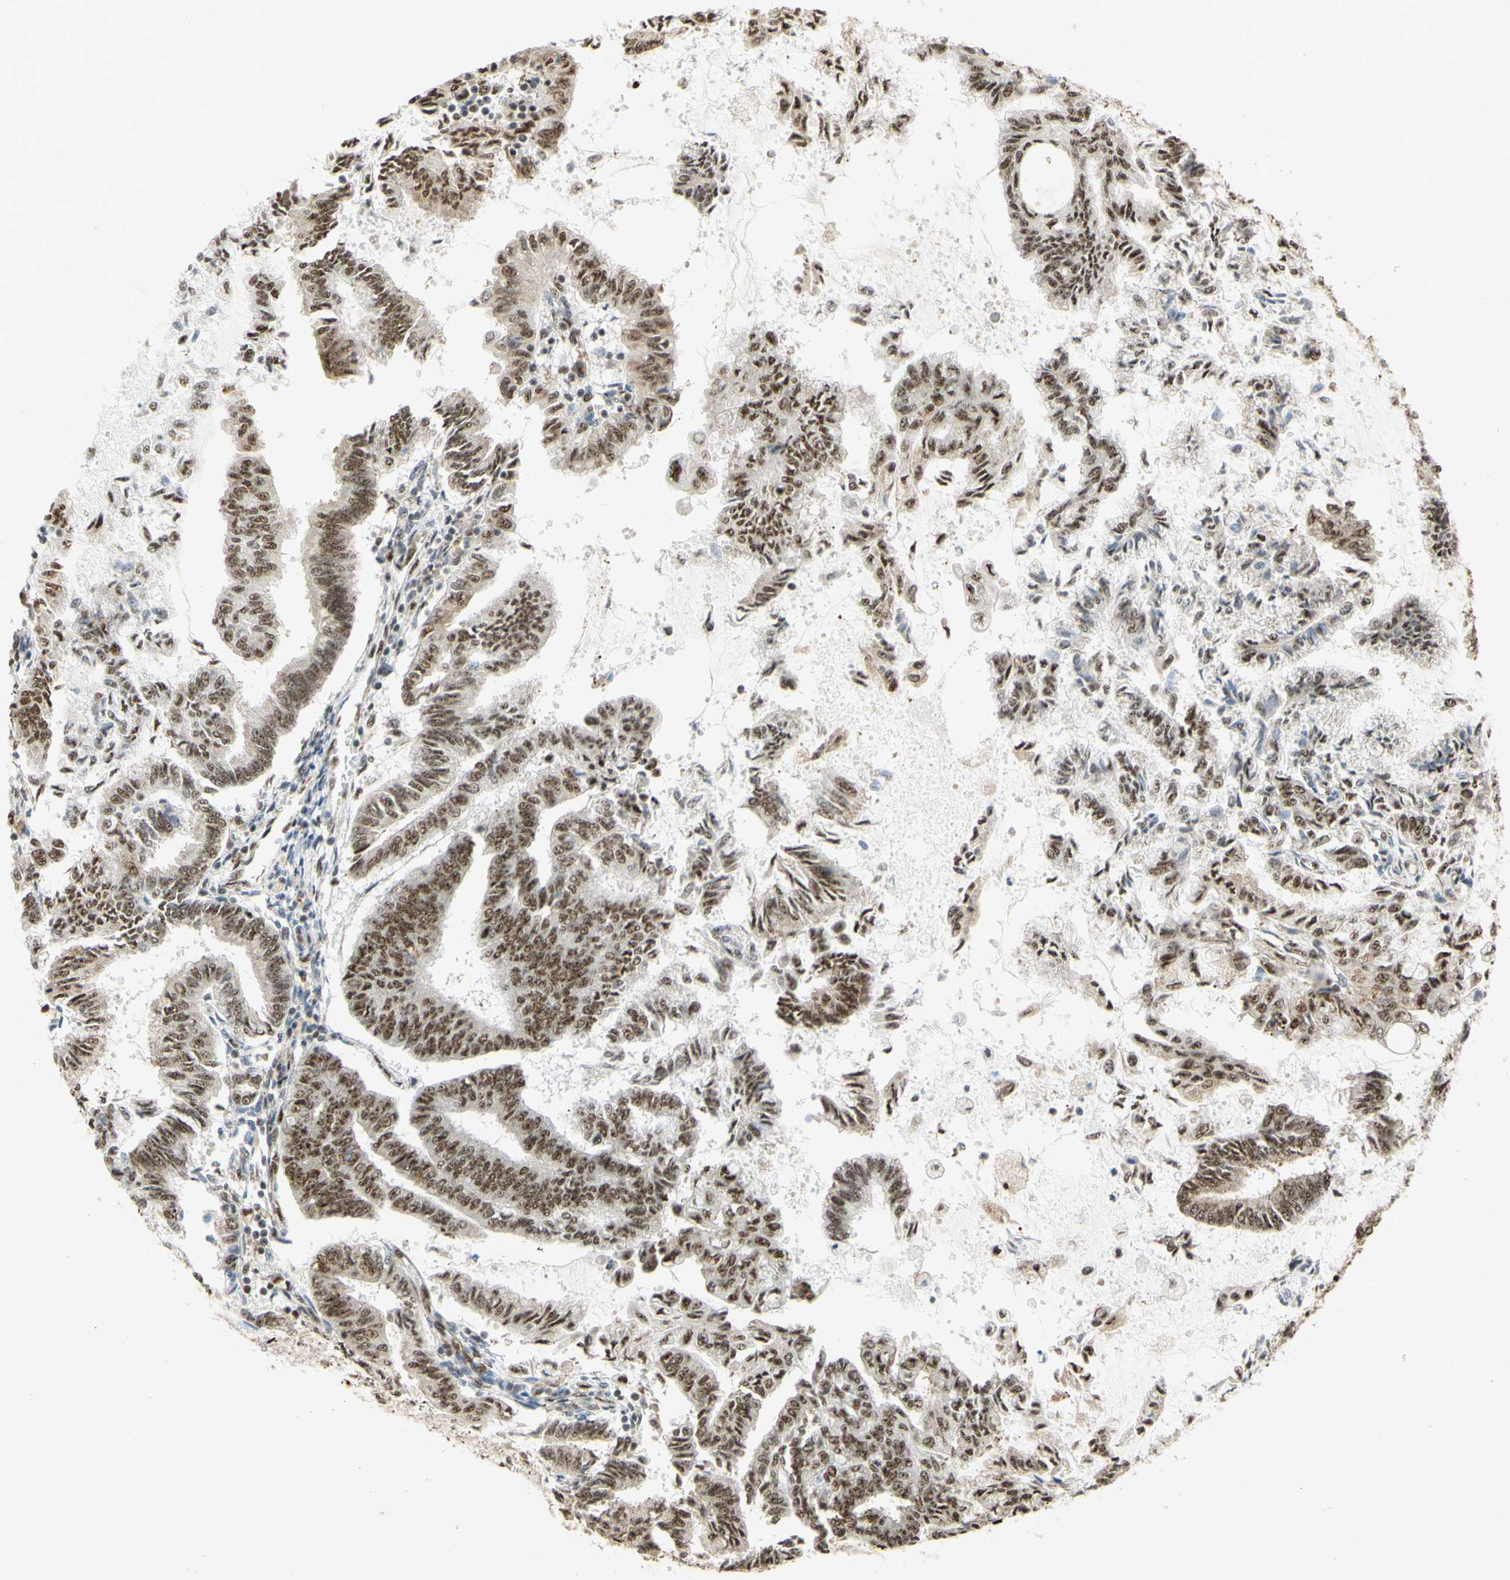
{"staining": {"intensity": "moderate", "quantity": ">75%", "location": "nuclear"}, "tissue": "endometrial cancer", "cell_type": "Tumor cells", "image_type": "cancer", "snomed": [{"axis": "morphology", "description": "Adenocarcinoma, NOS"}, {"axis": "topography", "description": "Endometrium"}], "caption": "Immunohistochemical staining of adenocarcinoma (endometrial) exhibits medium levels of moderate nuclear staining in approximately >75% of tumor cells.", "gene": "SAP18", "patient": {"sex": "female", "age": 86}}